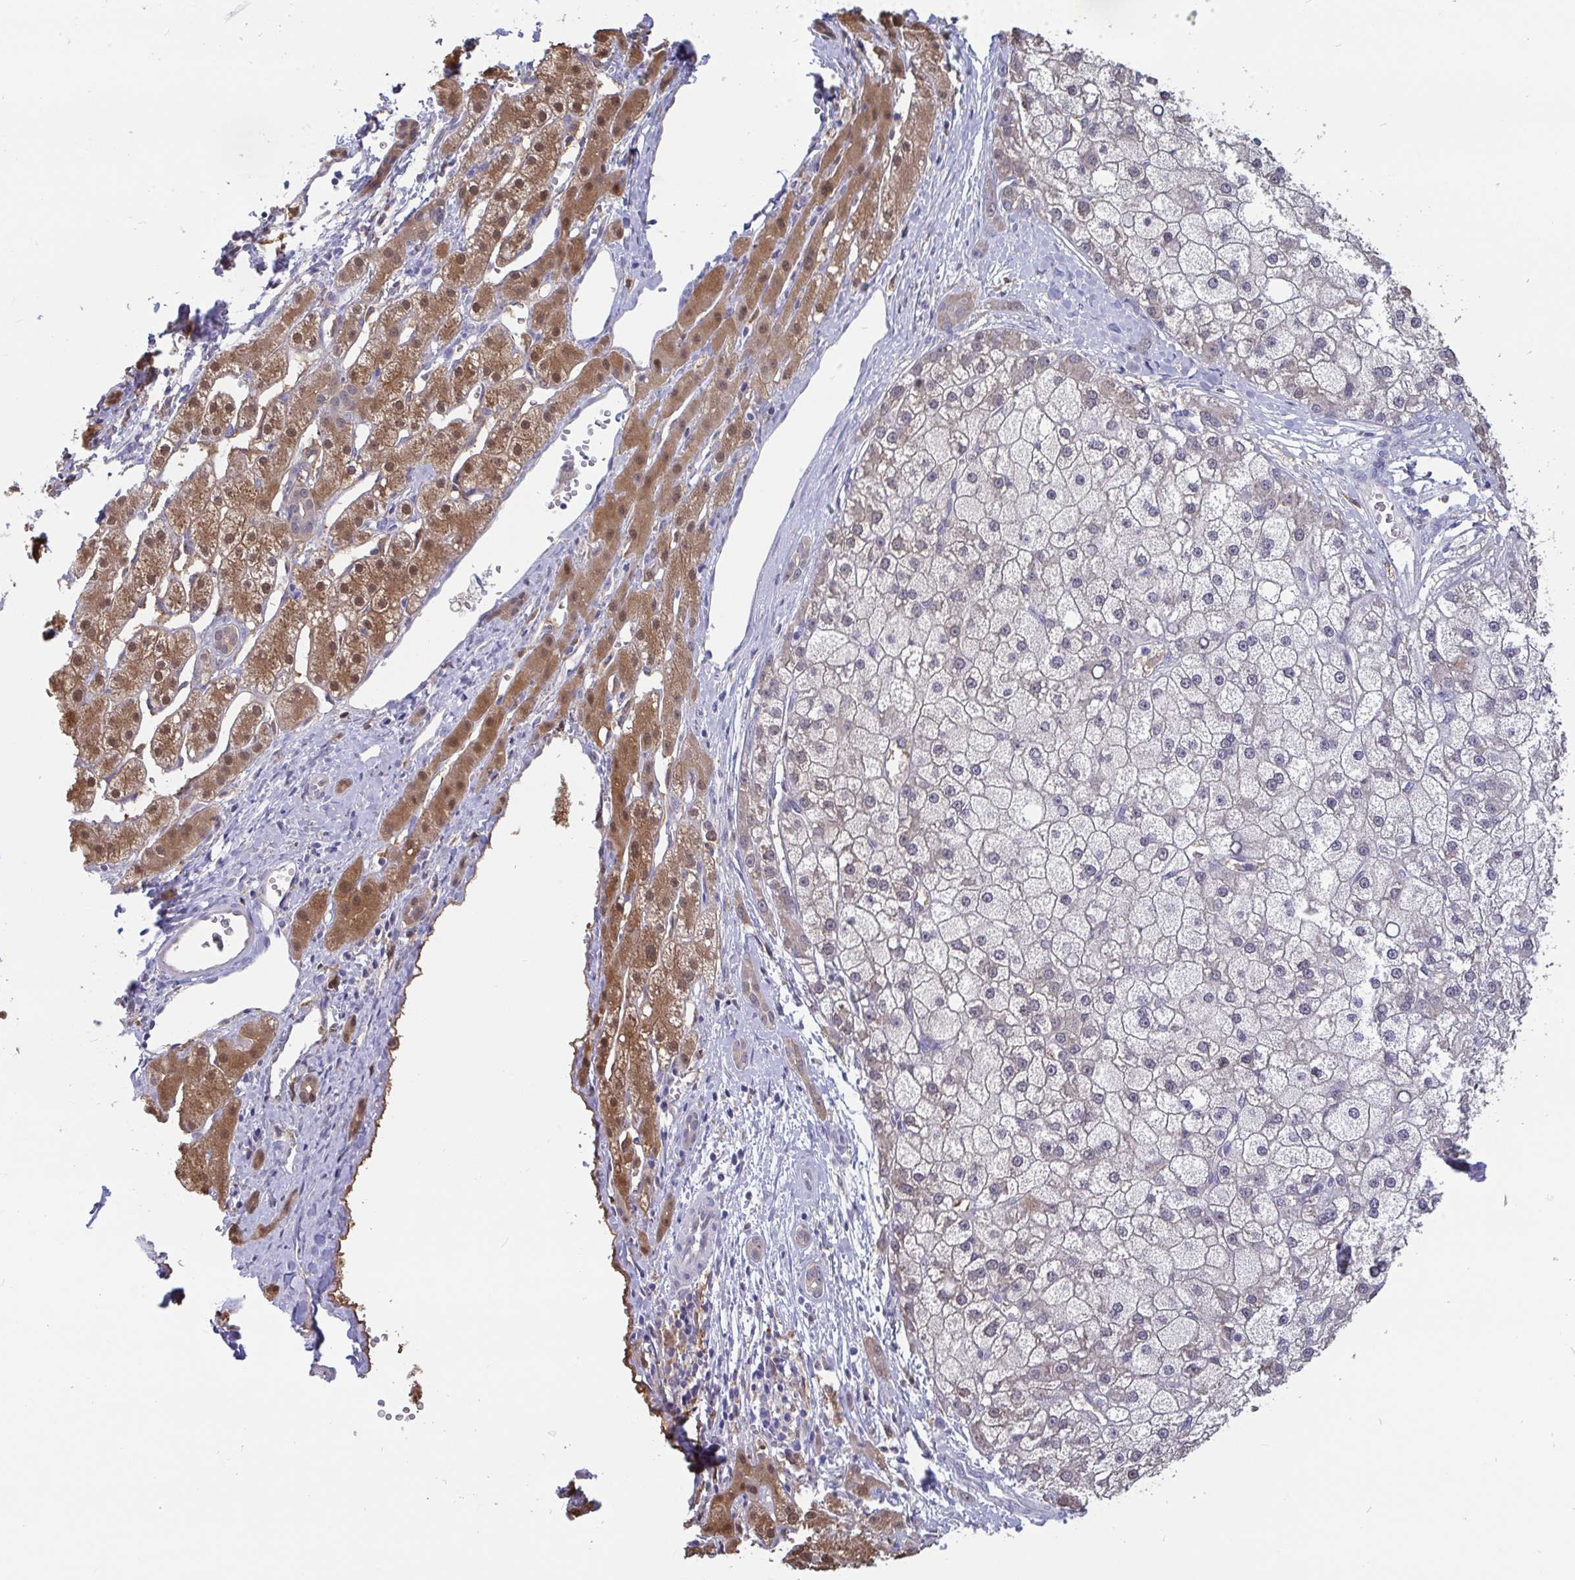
{"staining": {"intensity": "negative", "quantity": "none", "location": "none"}, "tissue": "liver cancer", "cell_type": "Tumor cells", "image_type": "cancer", "snomed": [{"axis": "morphology", "description": "Carcinoma, Hepatocellular, NOS"}, {"axis": "topography", "description": "Liver"}], "caption": "The immunohistochemistry image has no significant positivity in tumor cells of liver cancer tissue.", "gene": "IDH1", "patient": {"sex": "male", "age": 67}}